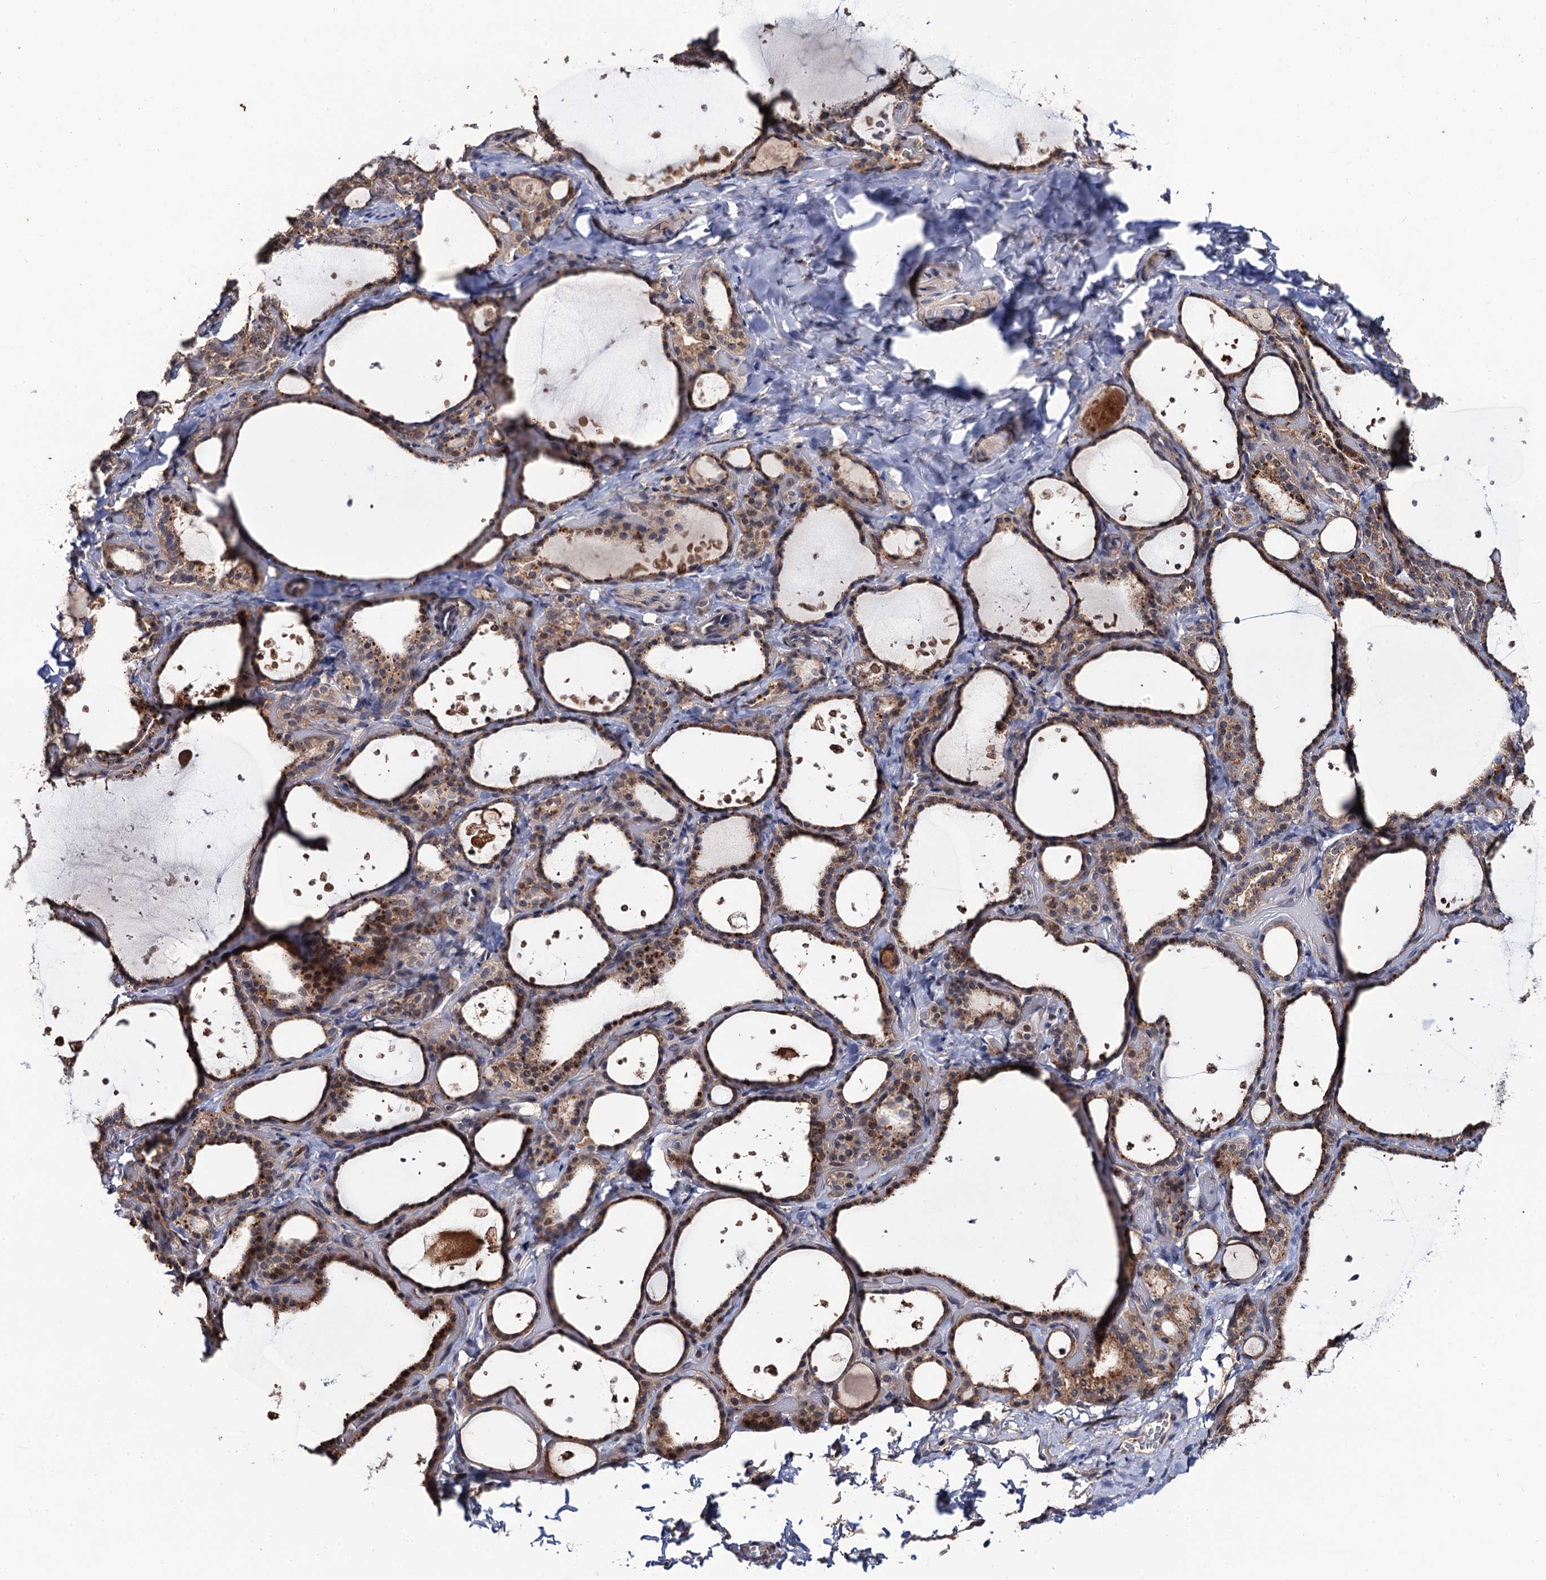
{"staining": {"intensity": "moderate", "quantity": ">75%", "location": "cytoplasmic/membranous,nuclear"}, "tissue": "thyroid gland", "cell_type": "Glandular cells", "image_type": "normal", "snomed": [{"axis": "morphology", "description": "Normal tissue, NOS"}, {"axis": "topography", "description": "Thyroid gland"}], "caption": "Unremarkable thyroid gland reveals moderate cytoplasmic/membranous,nuclear staining in about >75% of glandular cells, visualized by immunohistochemistry. The staining was performed using DAB, with brown indicating positive protein expression. Nuclei are stained blue with hematoxylin.", "gene": "LRRC63", "patient": {"sex": "female", "age": 44}}